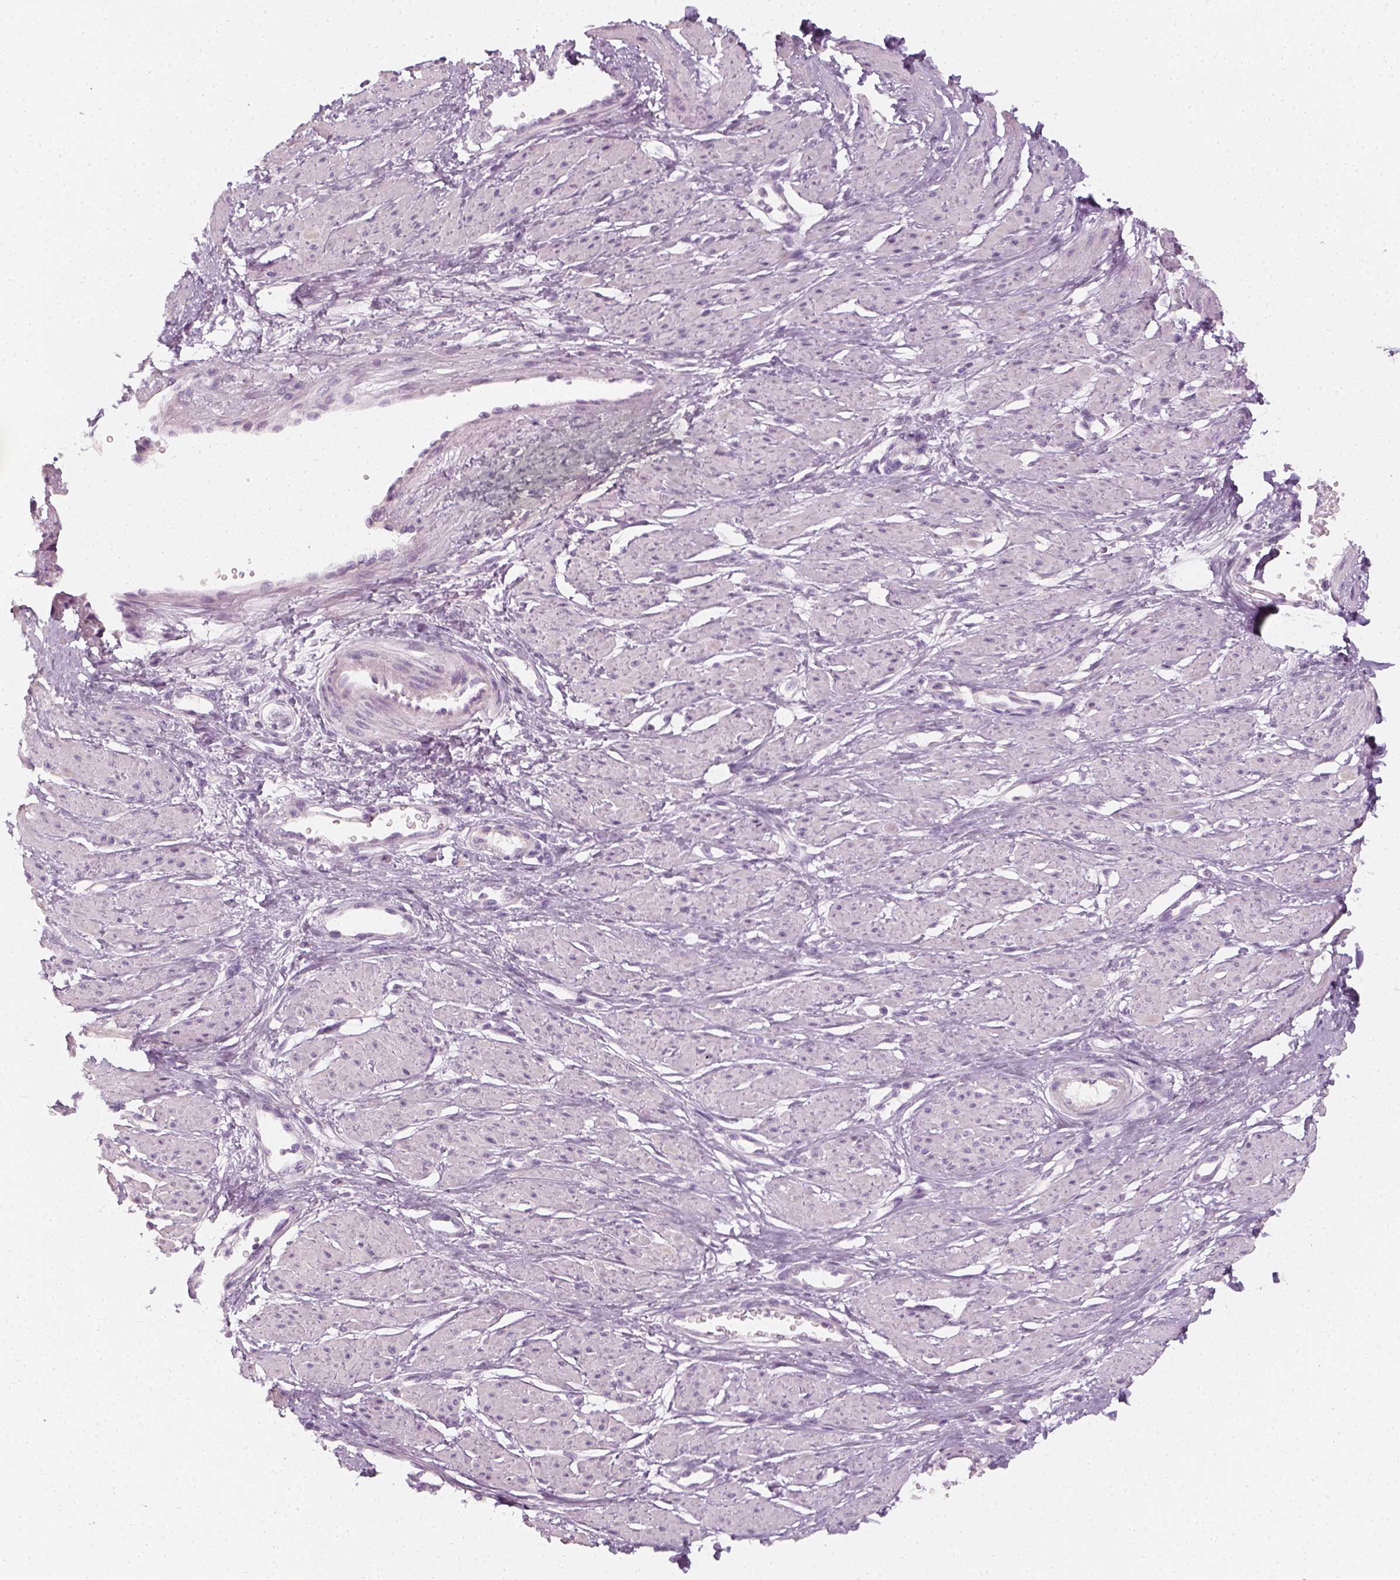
{"staining": {"intensity": "negative", "quantity": "none", "location": "none"}, "tissue": "smooth muscle", "cell_type": "Smooth muscle cells", "image_type": "normal", "snomed": [{"axis": "morphology", "description": "Normal tissue, NOS"}, {"axis": "topography", "description": "Smooth muscle"}, {"axis": "topography", "description": "Uterus"}], "caption": "An immunohistochemistry (IHC) histopathology image of normal smooth muscle is shown. There is no staining in smooth muscle cells of smooth muscle.", "gene": "PRAME", "patient": {"sex": "female", "age": 39}}